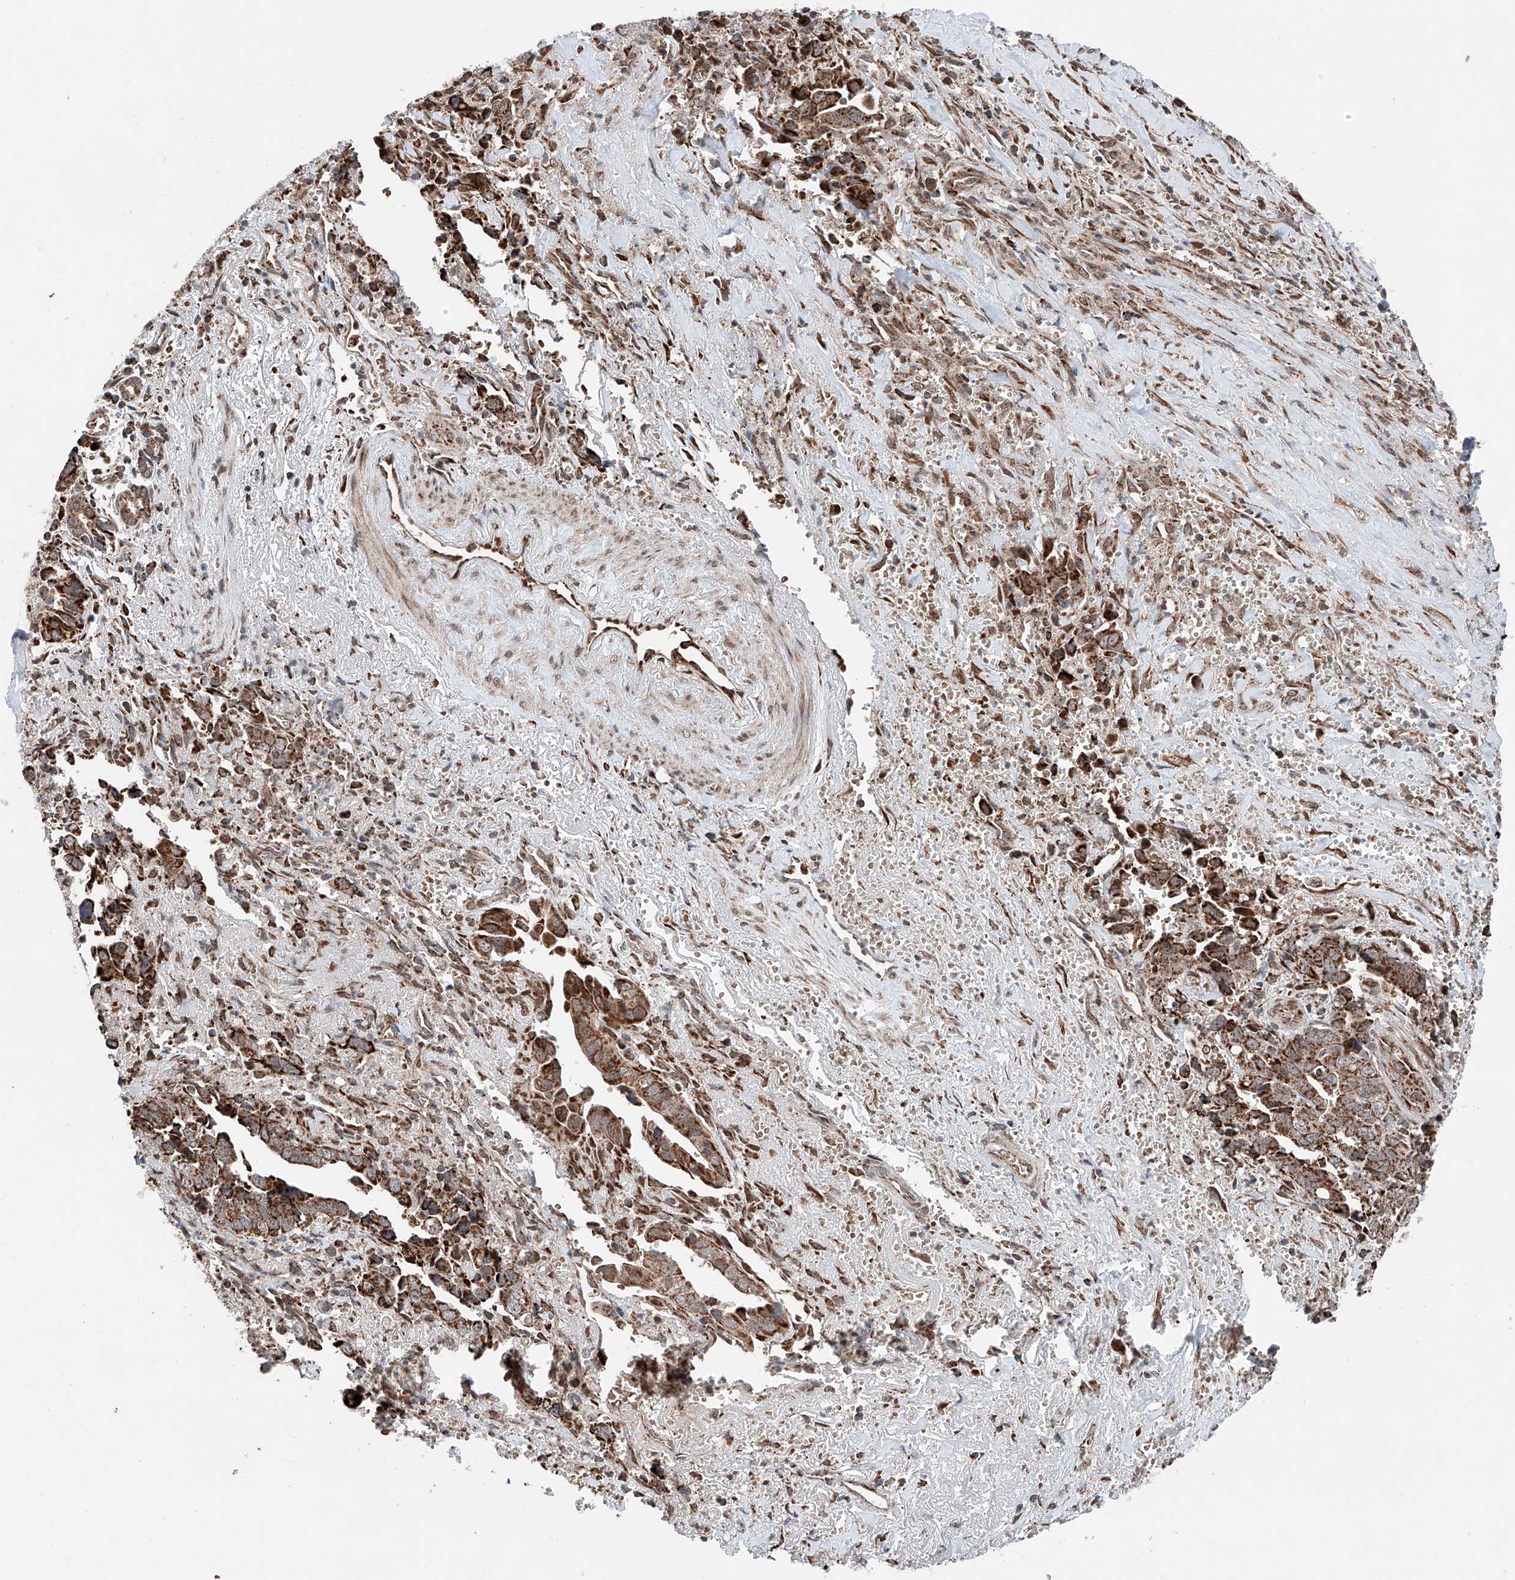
{"staining": {"intensity": "strong", "quantity": ">75%", "location": "cytoplasmic/membranous"}, "tissue": "liver cancer", "cell_type": "Tumor cells", "image_type": "cancer", "snomed": [{"axis": "morphology", "description": "Cholangiocarcinoma"}, {"axis": "topography", "description": "Liver"}], "caption": "Immunohistochemistry (IHC) photomicrograph of neoplastic tissue: liver cancer (cholangiocarcinoma) stained using immunohistochemistry (IHC) exhibits high levels of strong protein expression localized specifically in the cytoplasmic/membranous of tumor cells, appearing as a cytoplasmic/membranous brown color.", "gene": "ZSCAN29", "patient": {"sex": "female", "age": 79}}